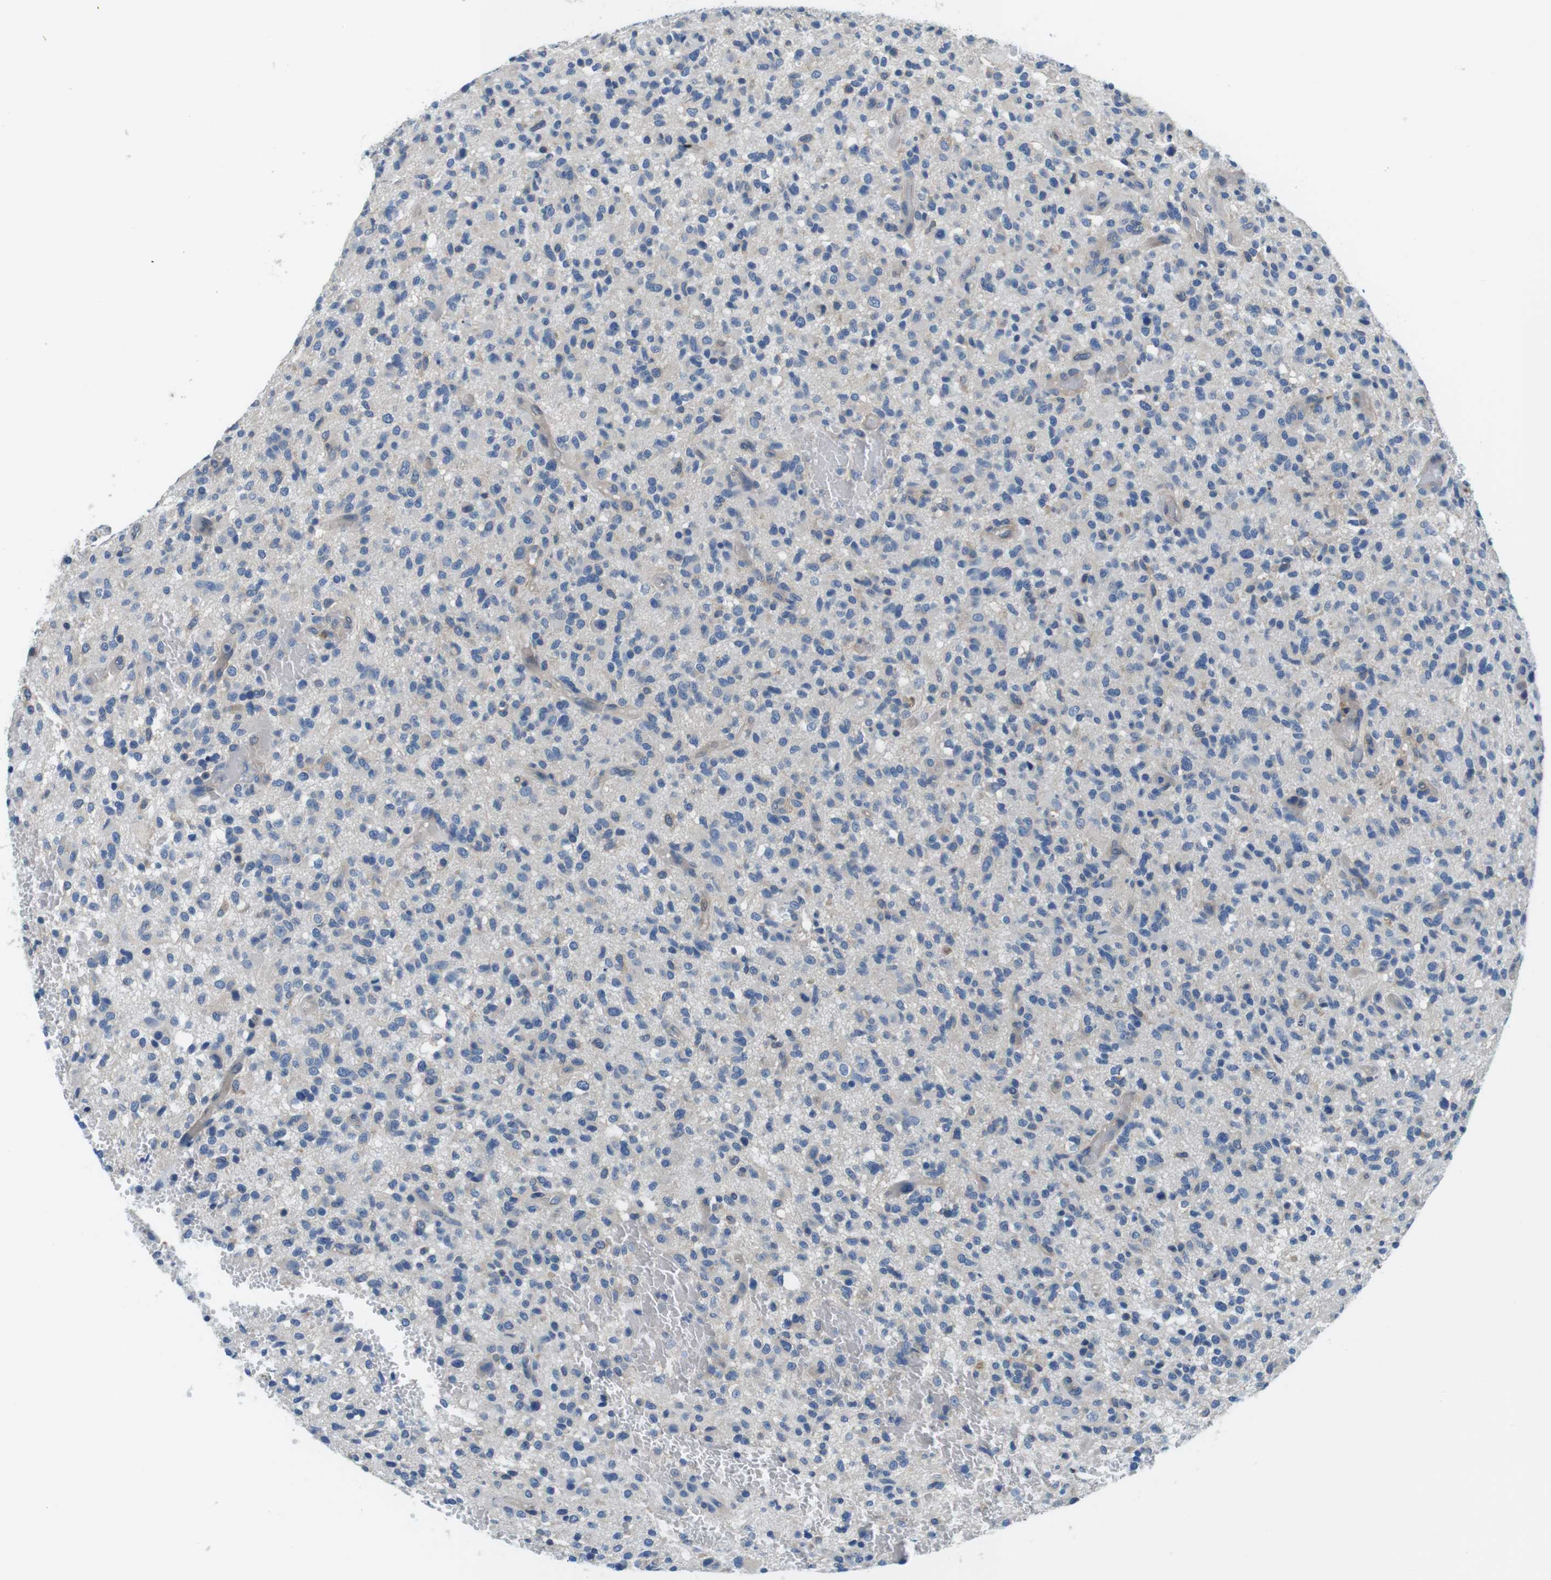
{"staining": {"intensity": "negative", "quantity": "none", "location": "none"}, "tissue": "glioma", "cell_type": "Tumor cells", "image_type": "cancer", "snomed": [{"axis": "morphology", "description": "Glioma, malignant, High grade"}, {"axis": "topography", "description": "Brain"}], "caption": "Photomicrograph shows no significant protein expression in tumor cells of high-grade glioma (malignant).", "gene": "DENND4C", "patient": {"sex": "male", "age": 71}}